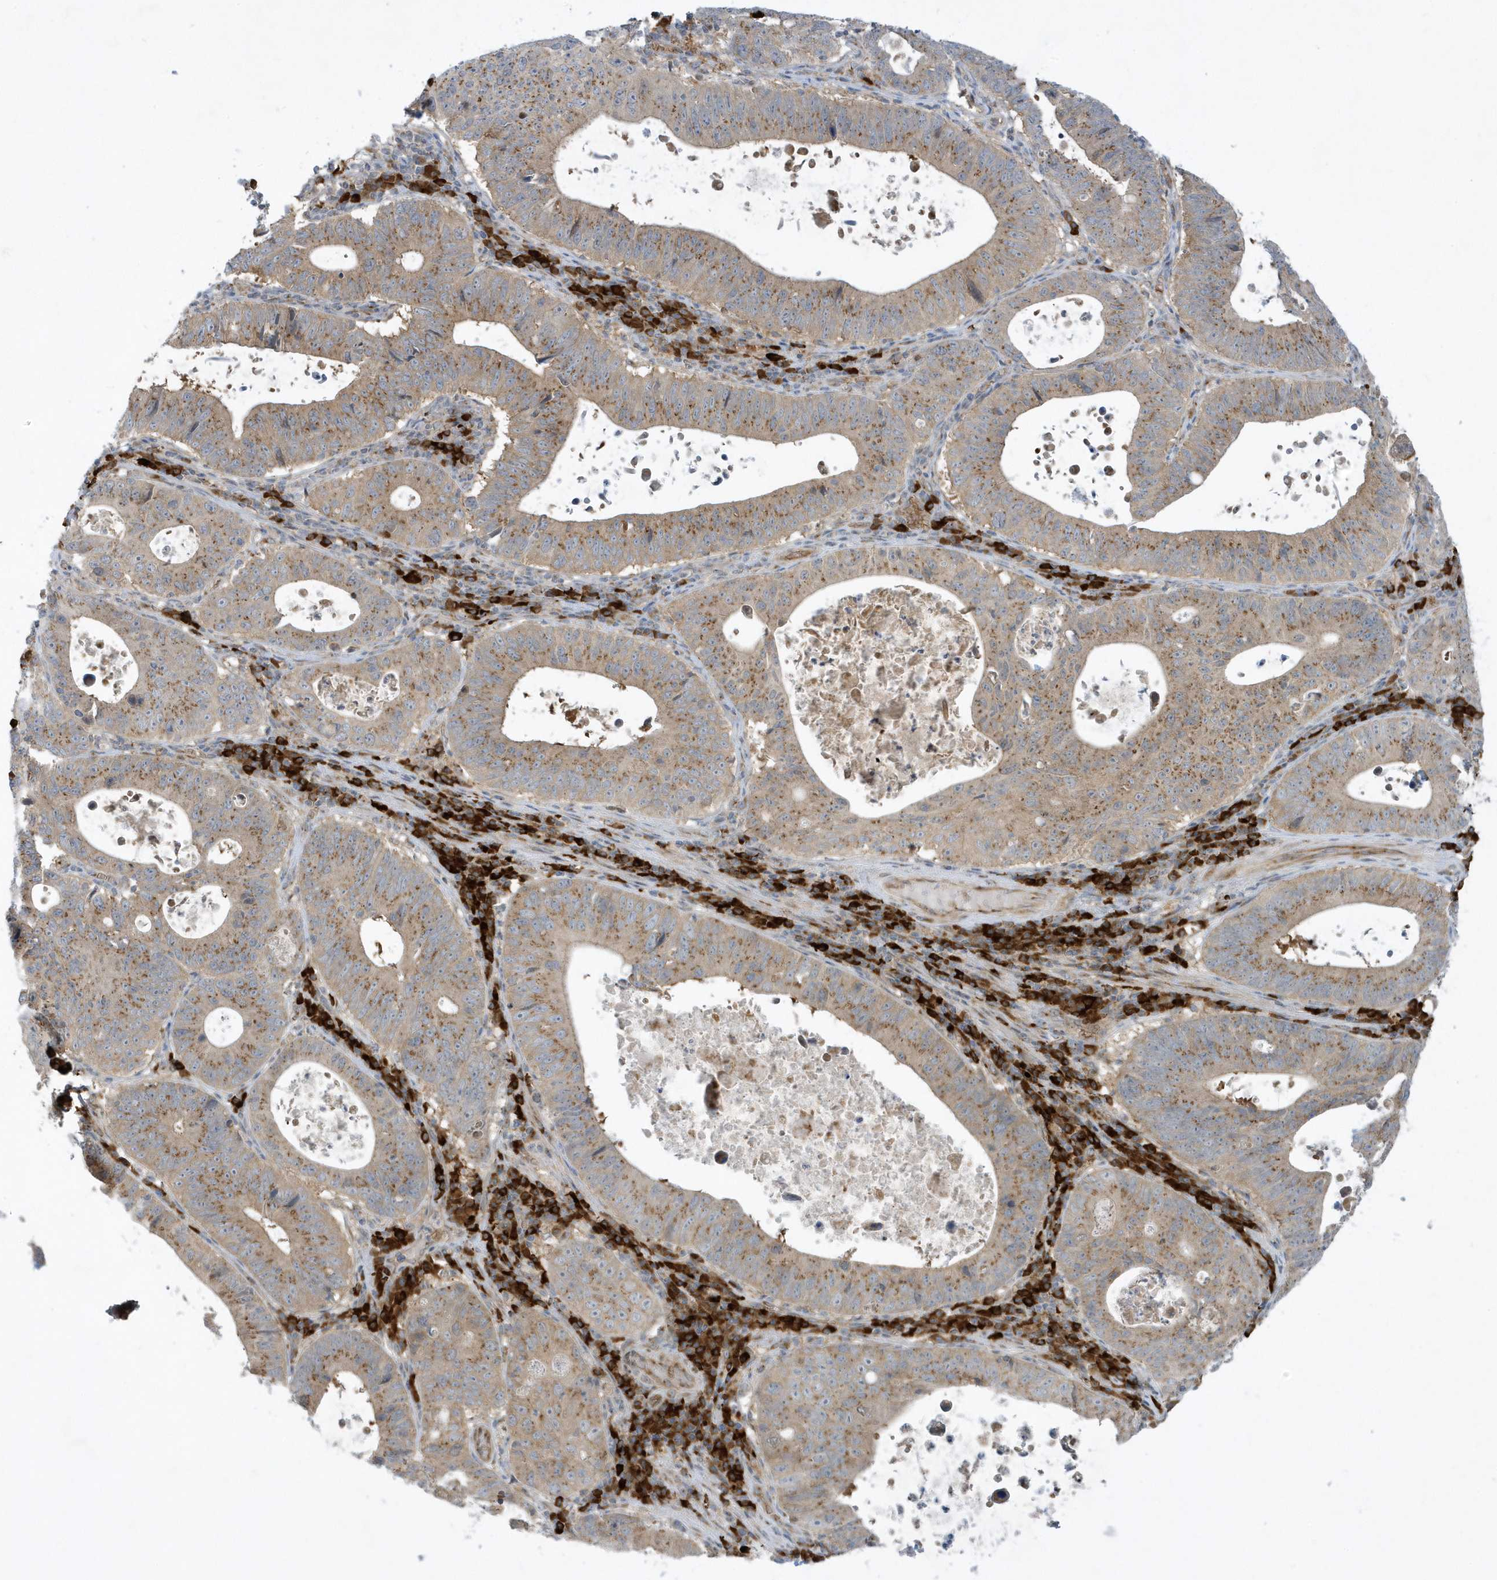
{"staining": {"intensity": "moderate", "quantity": ">75%", "location": "cytoplasmic/membranous"}, "tissue": "stomach cancer", "cell_type": "Tumor cells", "image_type": "cancer", "snomed": [{"axis": "morphology", "description": "Adenocarcinoma, NOS"}, {"axis": "topography", "description": "Stomach"}], "caption": "Tumor cells show medium levels of moderate cytoplasmic/membranous expression in approximately >75% of cells in human stomach cancer (adenocarcinoma).", "gene": "RPP40", "patient": {"sex": "male", "age": 59}}